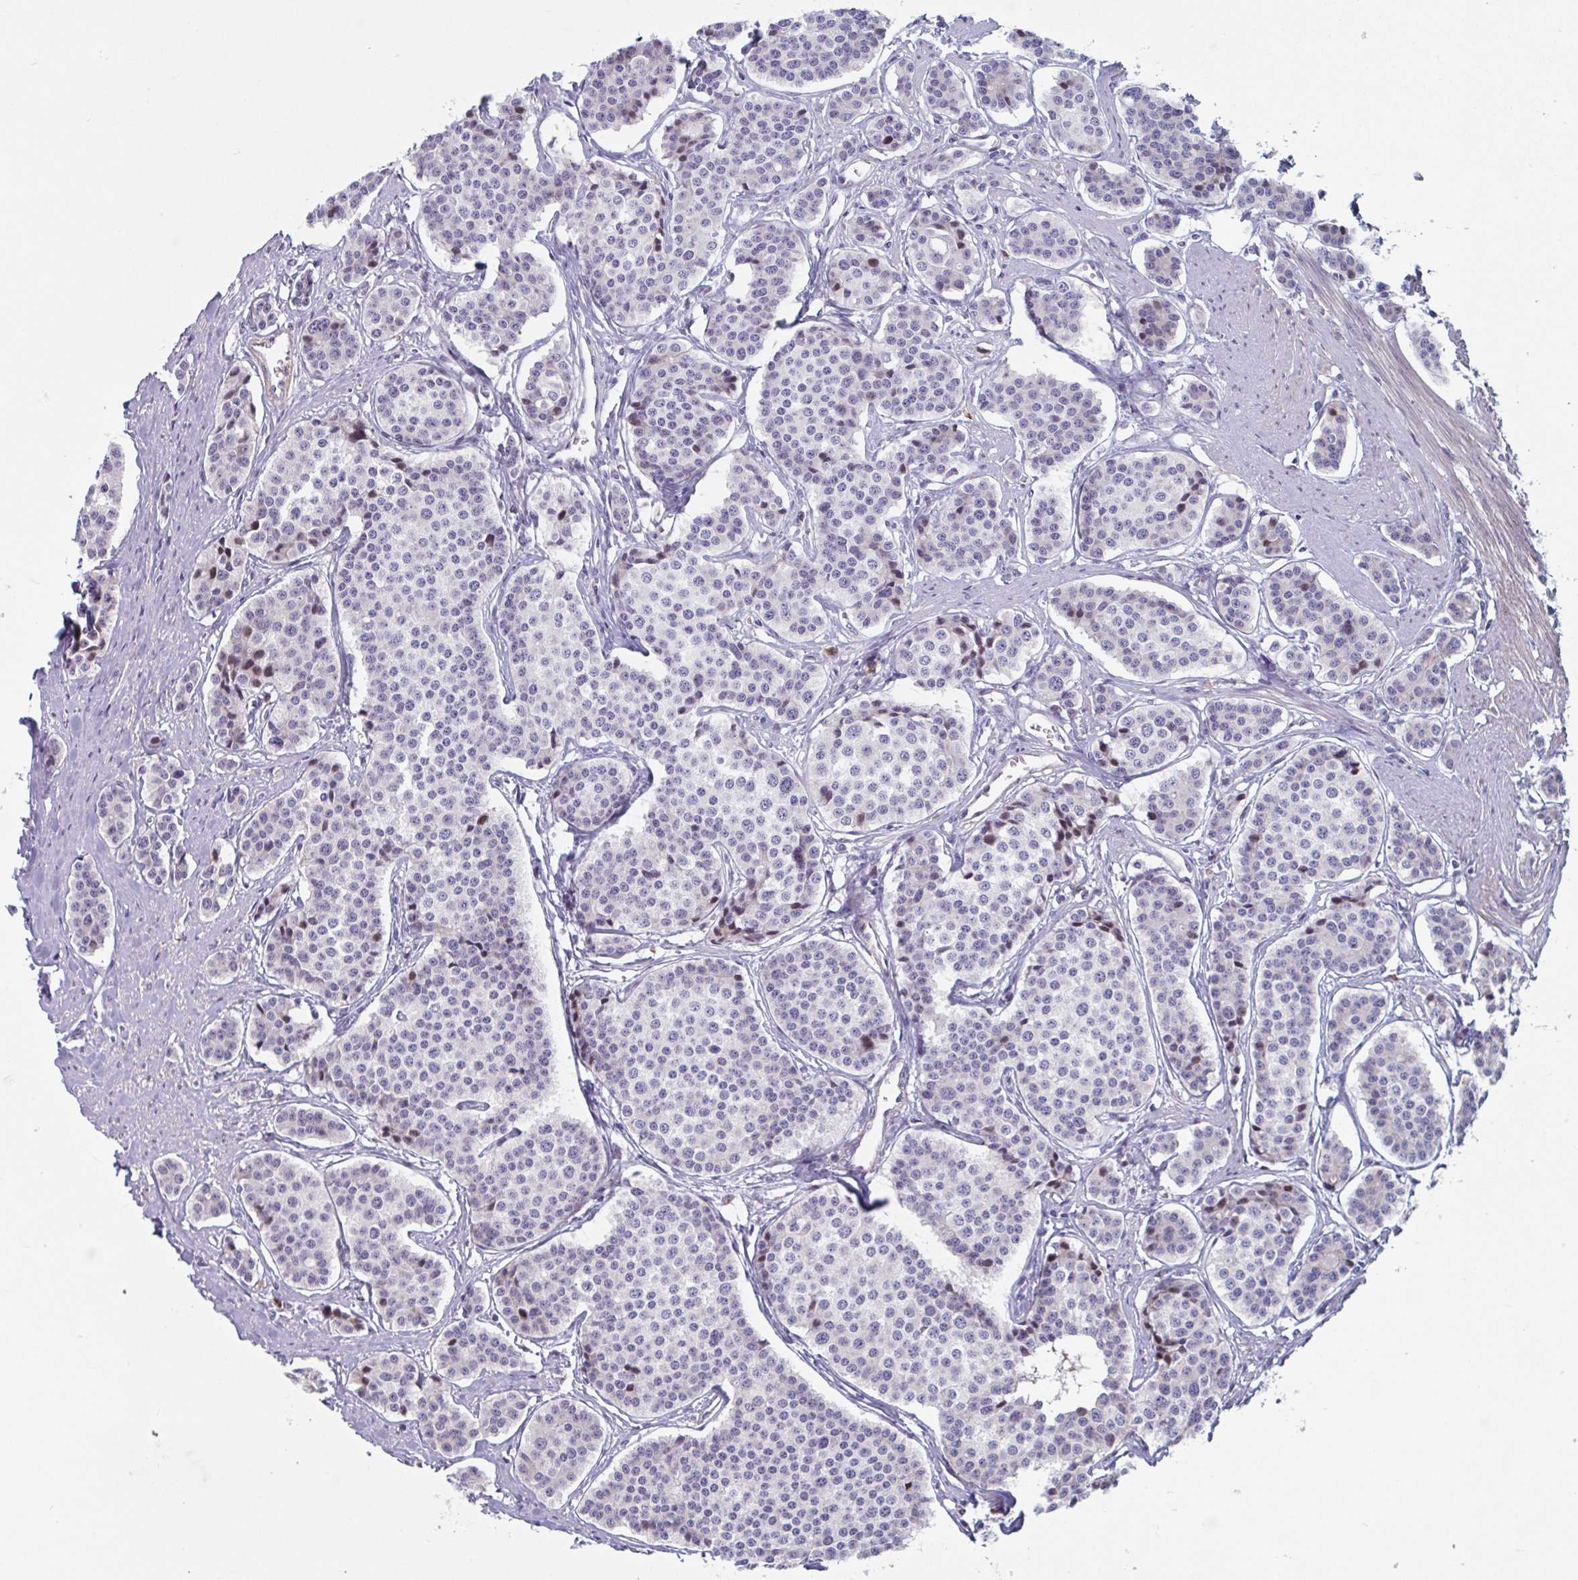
{"staining": {"intensity": "negative", "quantity": "none", "location": "none"}, "tissue": "carcinoid", "cell_type": "Tumor cells", "image_type": "cancer", "snomed": [{"axis": "morphology", "description": "Carcinoid, malignant, NOS"}, {"axis": "topography", "description": "Small intestine"}], "caption": "A high-resolution photomicrograph shows immunohistochemistry staining of carcinoid, which exhibits no significant staining in tumor cells.", "gene": "DUXA", "patient": {"sex": "male", "age": 60}}